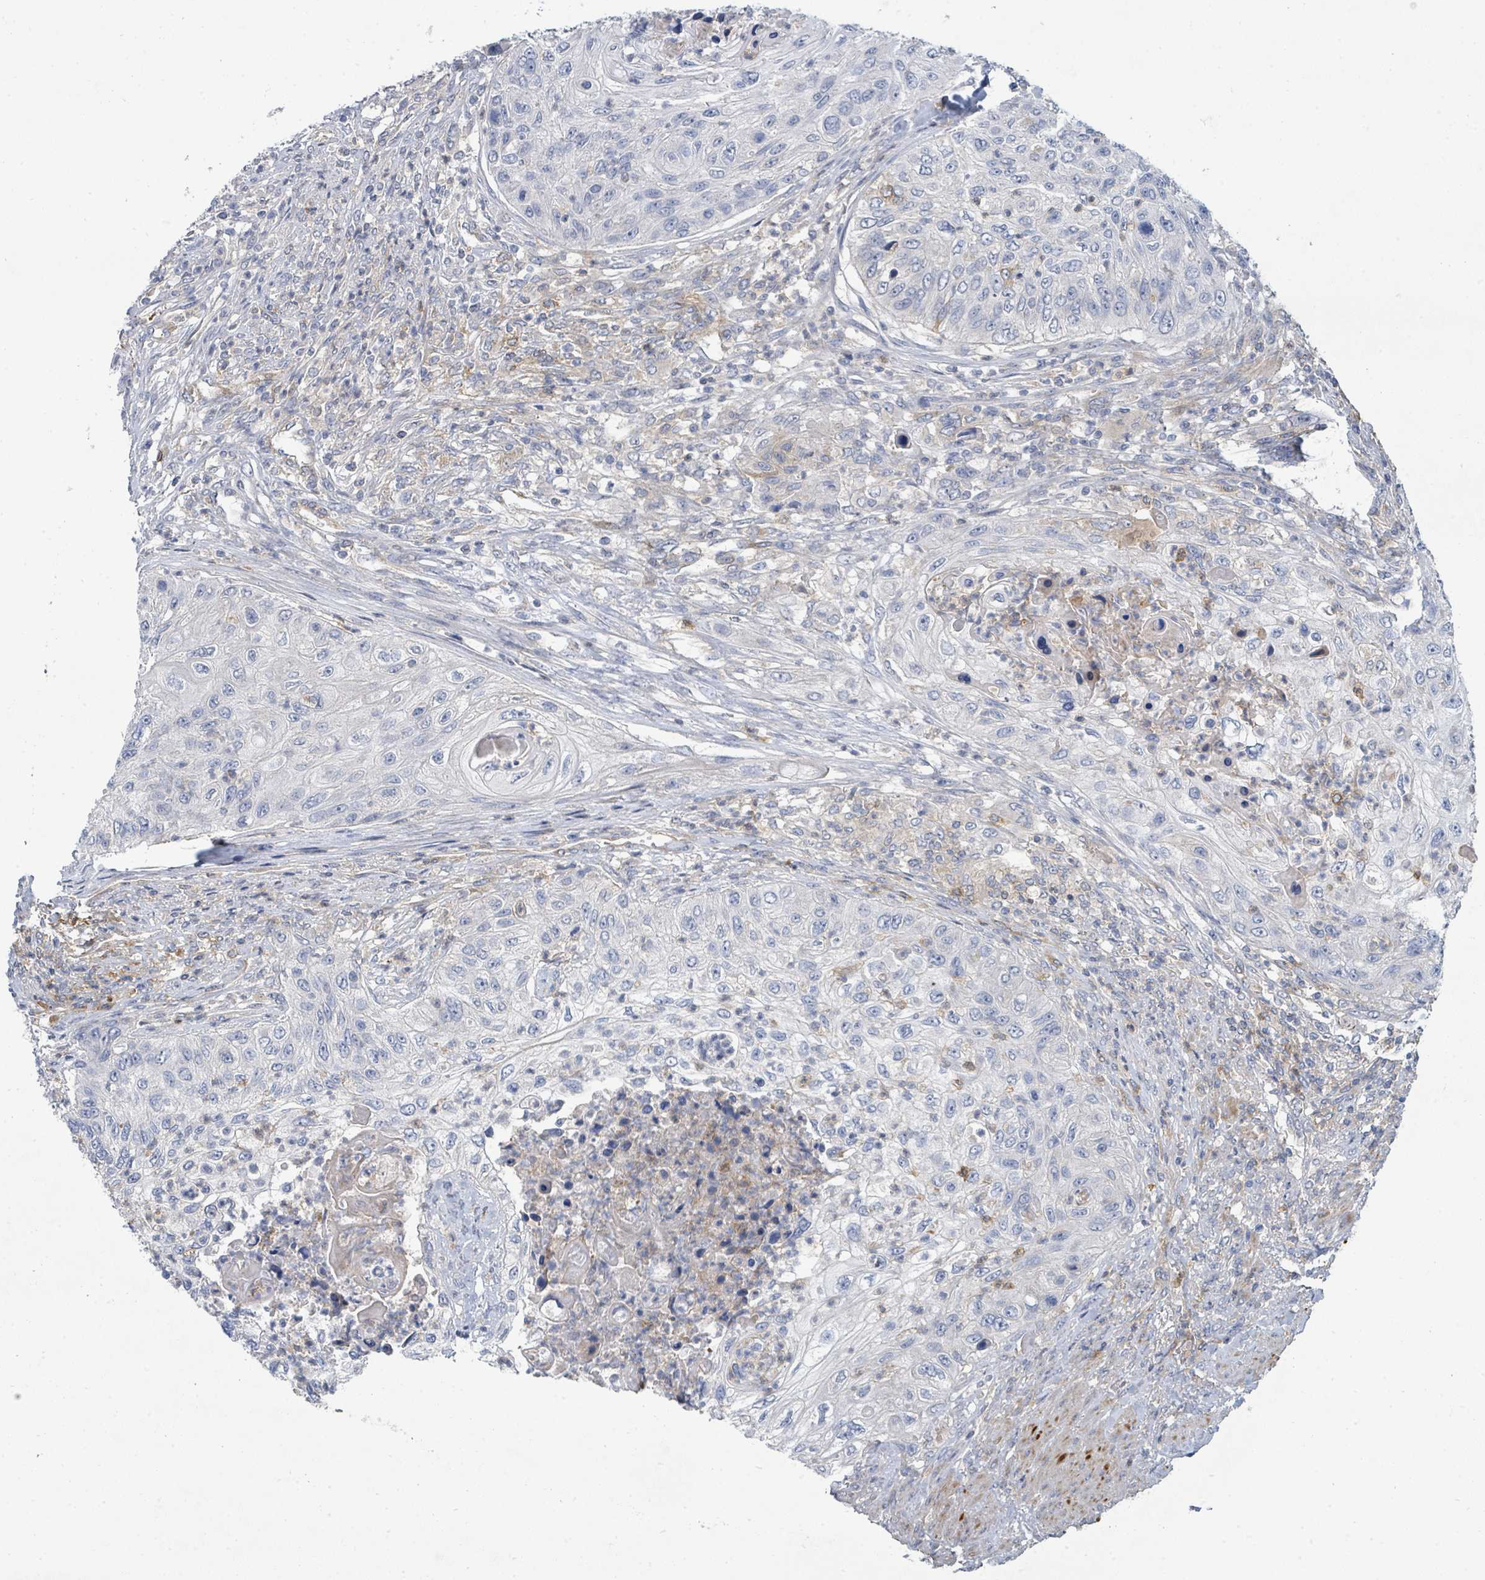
{"staining": {"intensity": "negative", "quantity": "none", "location": "none"}, "tissue": "urothelial cancer", "cell_type": "Tumor cells", "image_type": "cancer", "snomed": [{"axis": "morphology", "description": "Urothelial carcinoma, High grade"}, {"axis": "topography", "description": "Urinary bladder"}], "caption": "An IHC micrograph of urothelial cancer is shown. There is no staining in tumor cells of urothelial cancer. (Immunohistochemistry (ihc), brightfield microscopy, high magnification).", "gene": "IFIT1", "patient": {"sex": "female", "age": 60}}